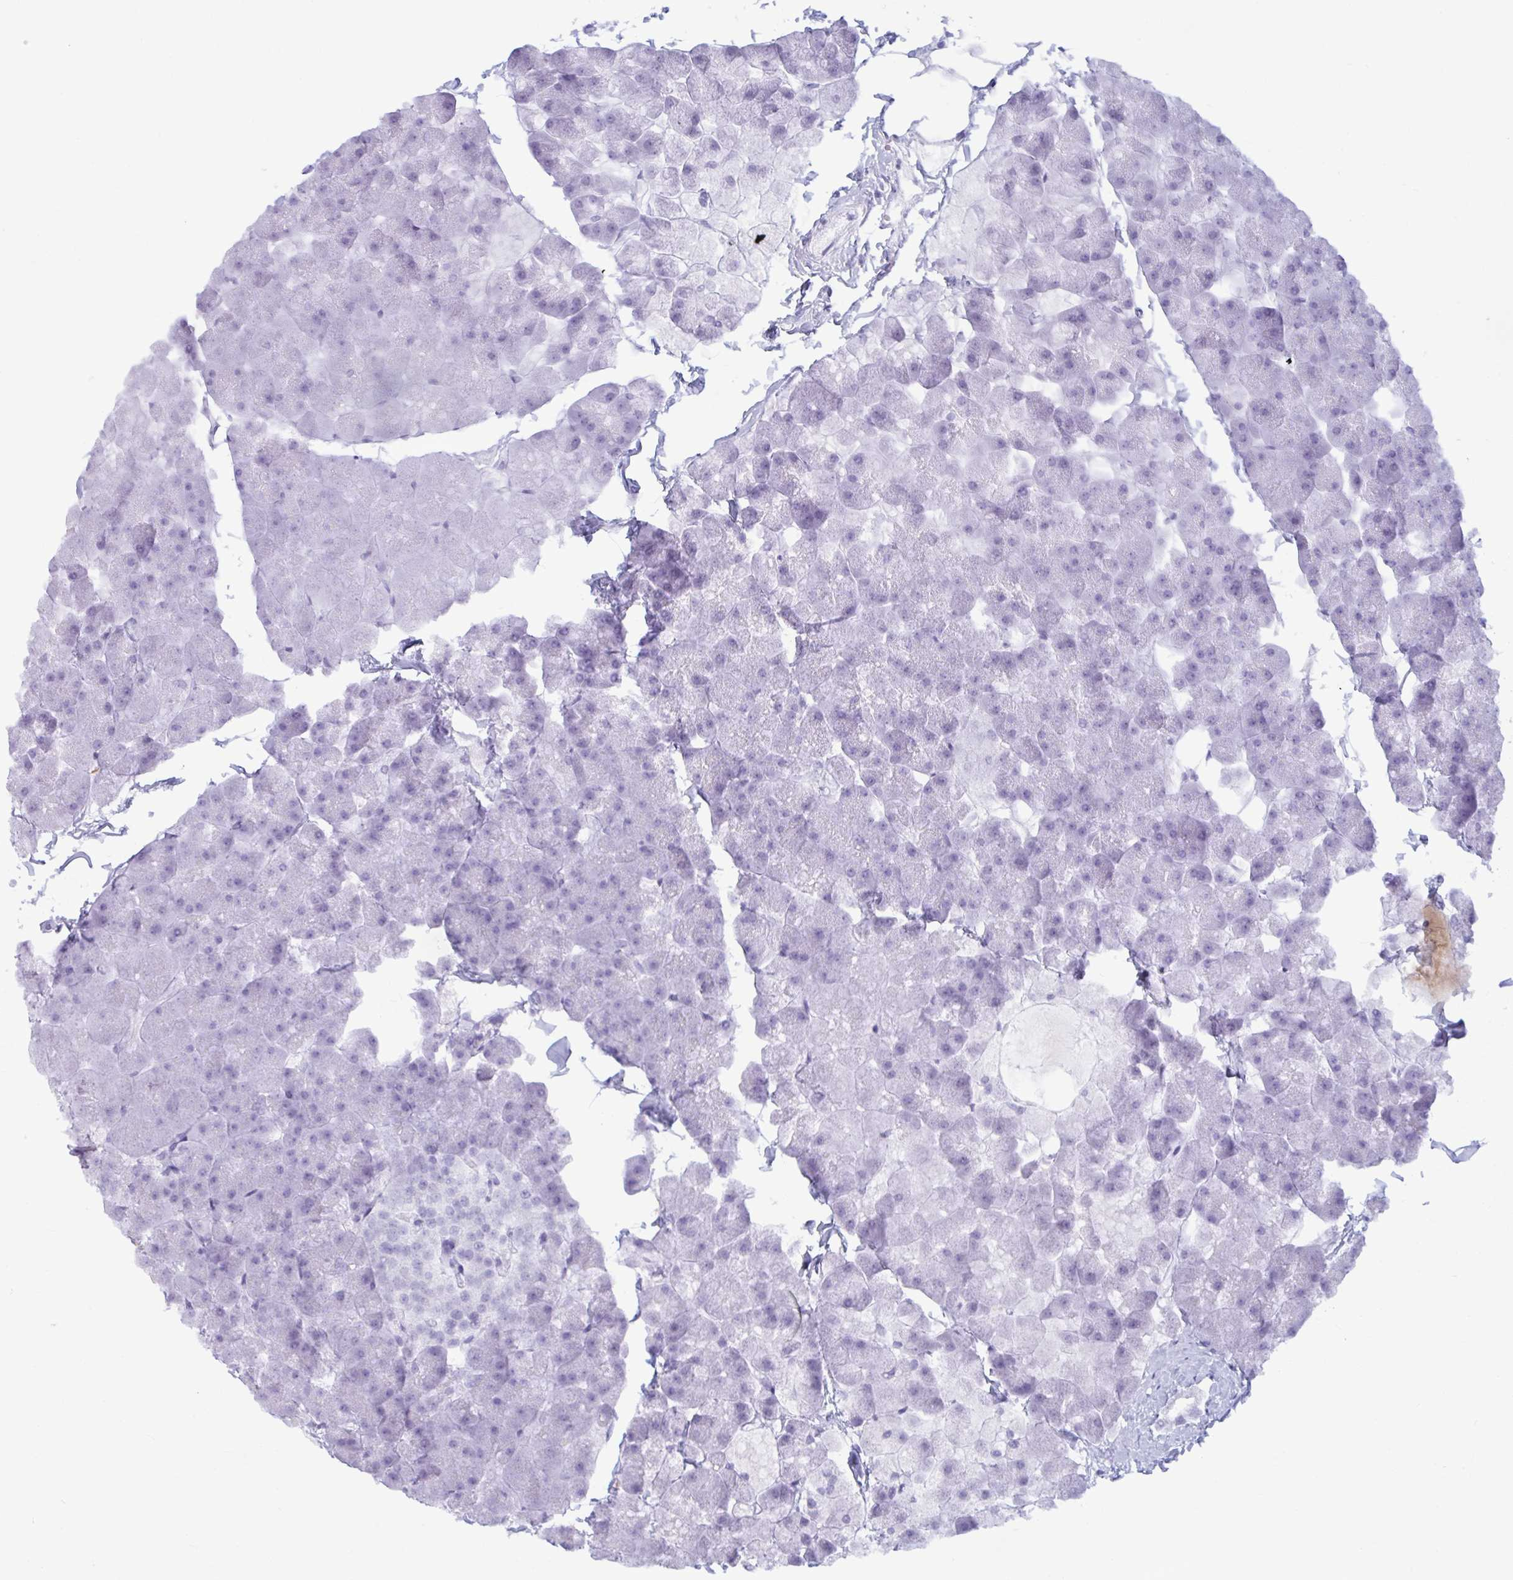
{"staining": {"intensity": "negative", "quantity": "none", "location": "none"}, "tissue": "pancreas", "cell_type": "Exocrine glandular cells", "image_type": "normal", "snomed": [{"axis": "morphology", "description": "Normal tissue, NOS"}, {"axis": "topography", "description": "Pancreas"}], "caption": "Exocrine glandular cells show no significant protein staining in unremarkable pancreas.", "gene": "ANKRD60", "patient": {"sex": "male", "age": 35}}